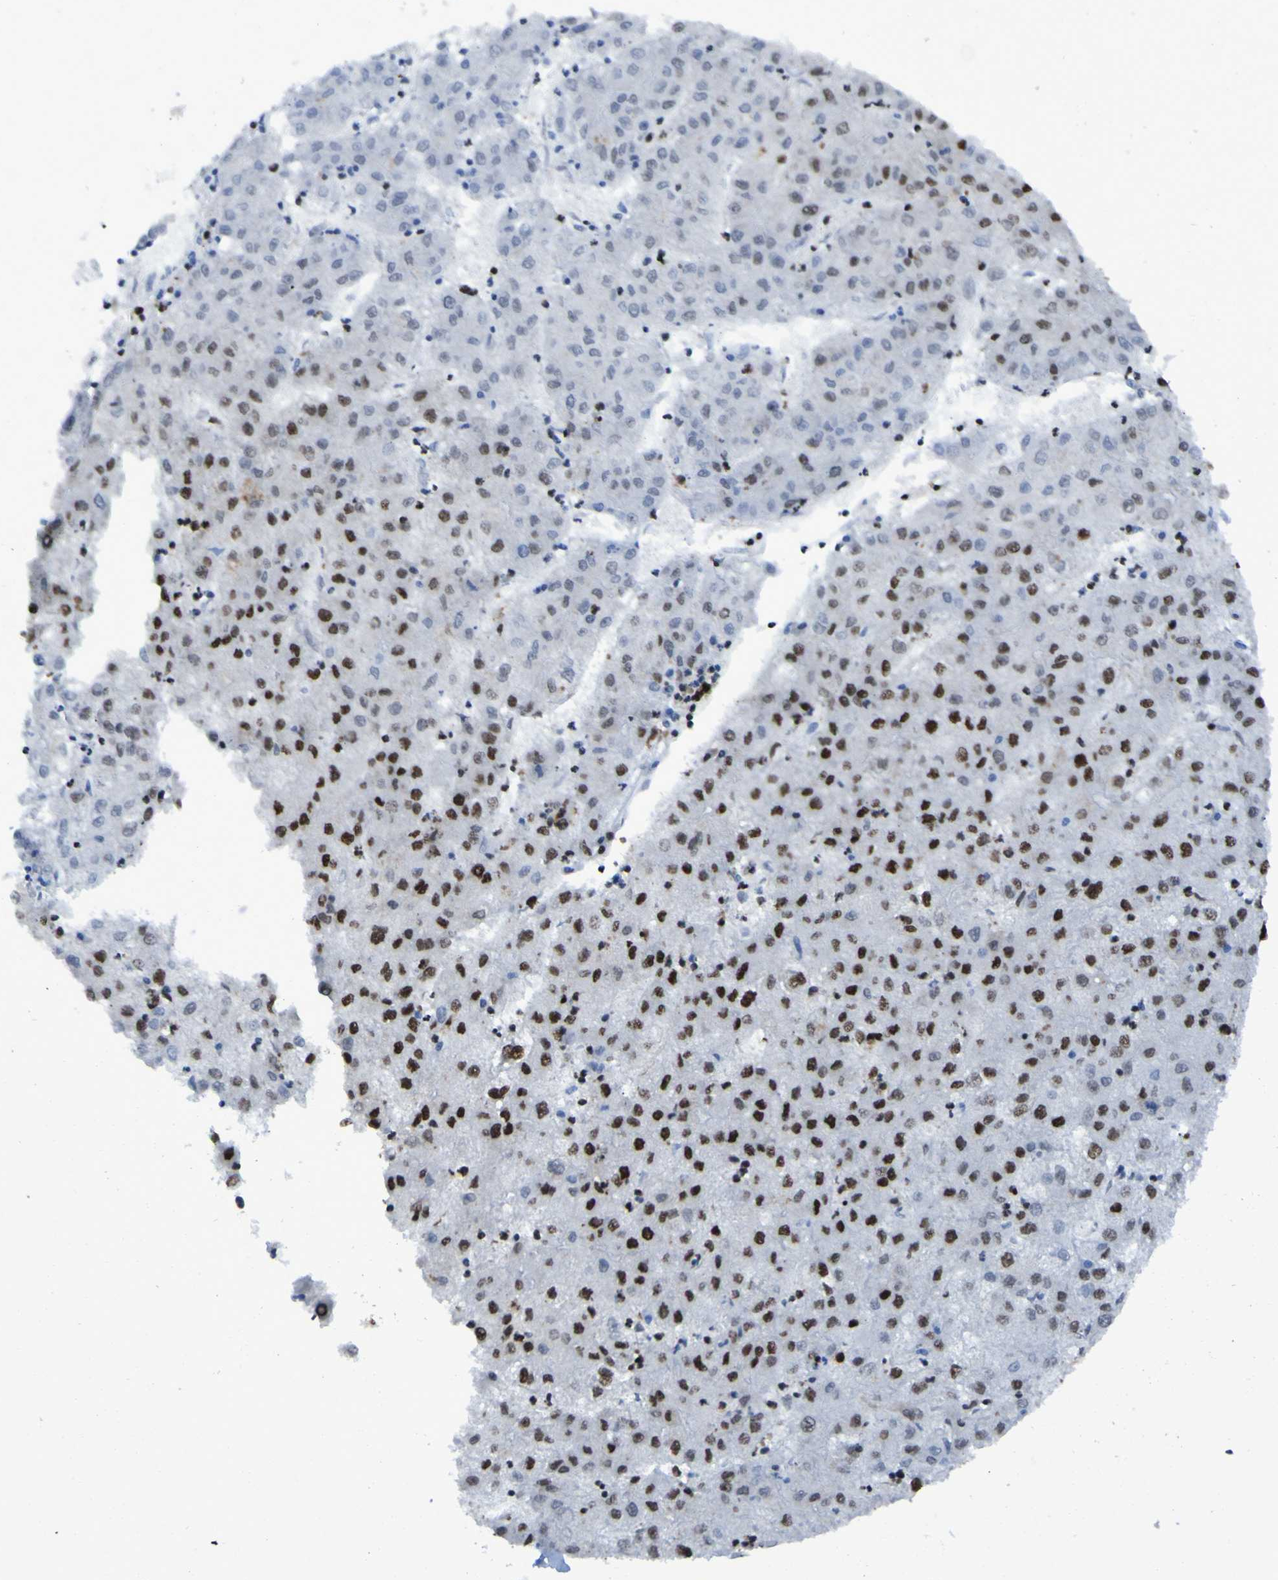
{"staining": {"intensity": "strong", "quantity": "25%-75%", "location": "nuclear"}, "tissue": "liver cancer", "cell_type": "Tumor cells", "image_type": "cancer", "snomed": [{"axis": "morphology", "description": "Carcinoma, Hepatocellular, NOS"}, {"axis": "topography", "description": "Liver"}], "caption": "Liver cancer (hepatocellular carcinoma) stained with immunohistochemistry displays strong nuclear expression in approximately 25%-75% of tumor cells.", "gene": "HNRNPR", "patient": {"sex": "male", "age": 72}}